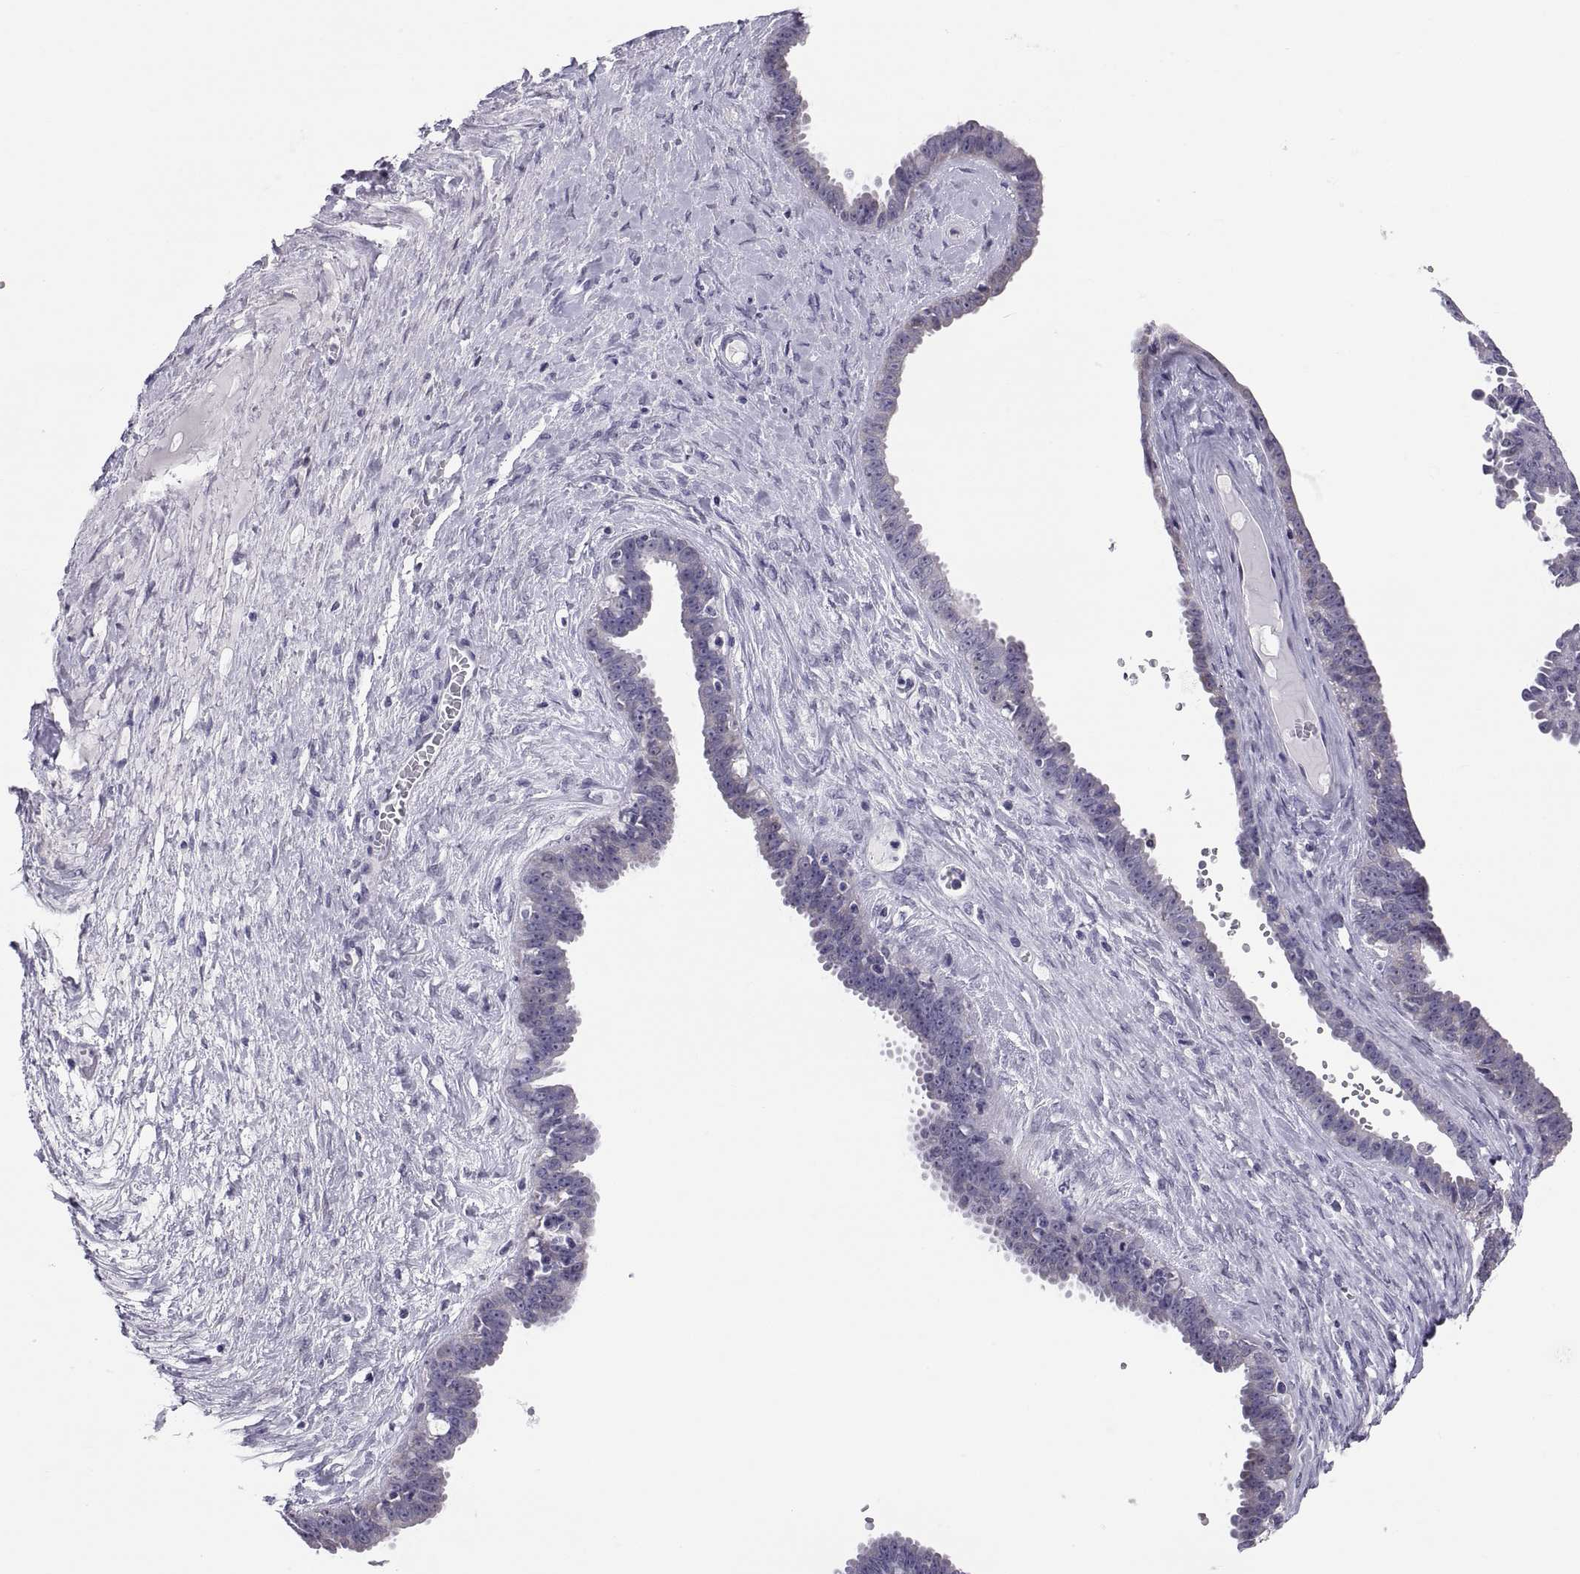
{"staining": {"intensity": "negative", "quantity": "none", "location": "none"}, "tissue": "ovarian cancer", "cell_type": "Tumor cells", "image_type": "cancer", "snomed": [{"axis": "morphology", "description": "Cystadenocarcinoma, serous, NOS"}, {"axis": "topography", "description": "Ovary"}], "caption": "Immunohistochemical staining of ovarian cancer (serous cystadenocarcinoma) demonstrates no significant expression in tumor cells.", "gene": "FAM170A", "patient": {"sex": "female", "age": 71}}